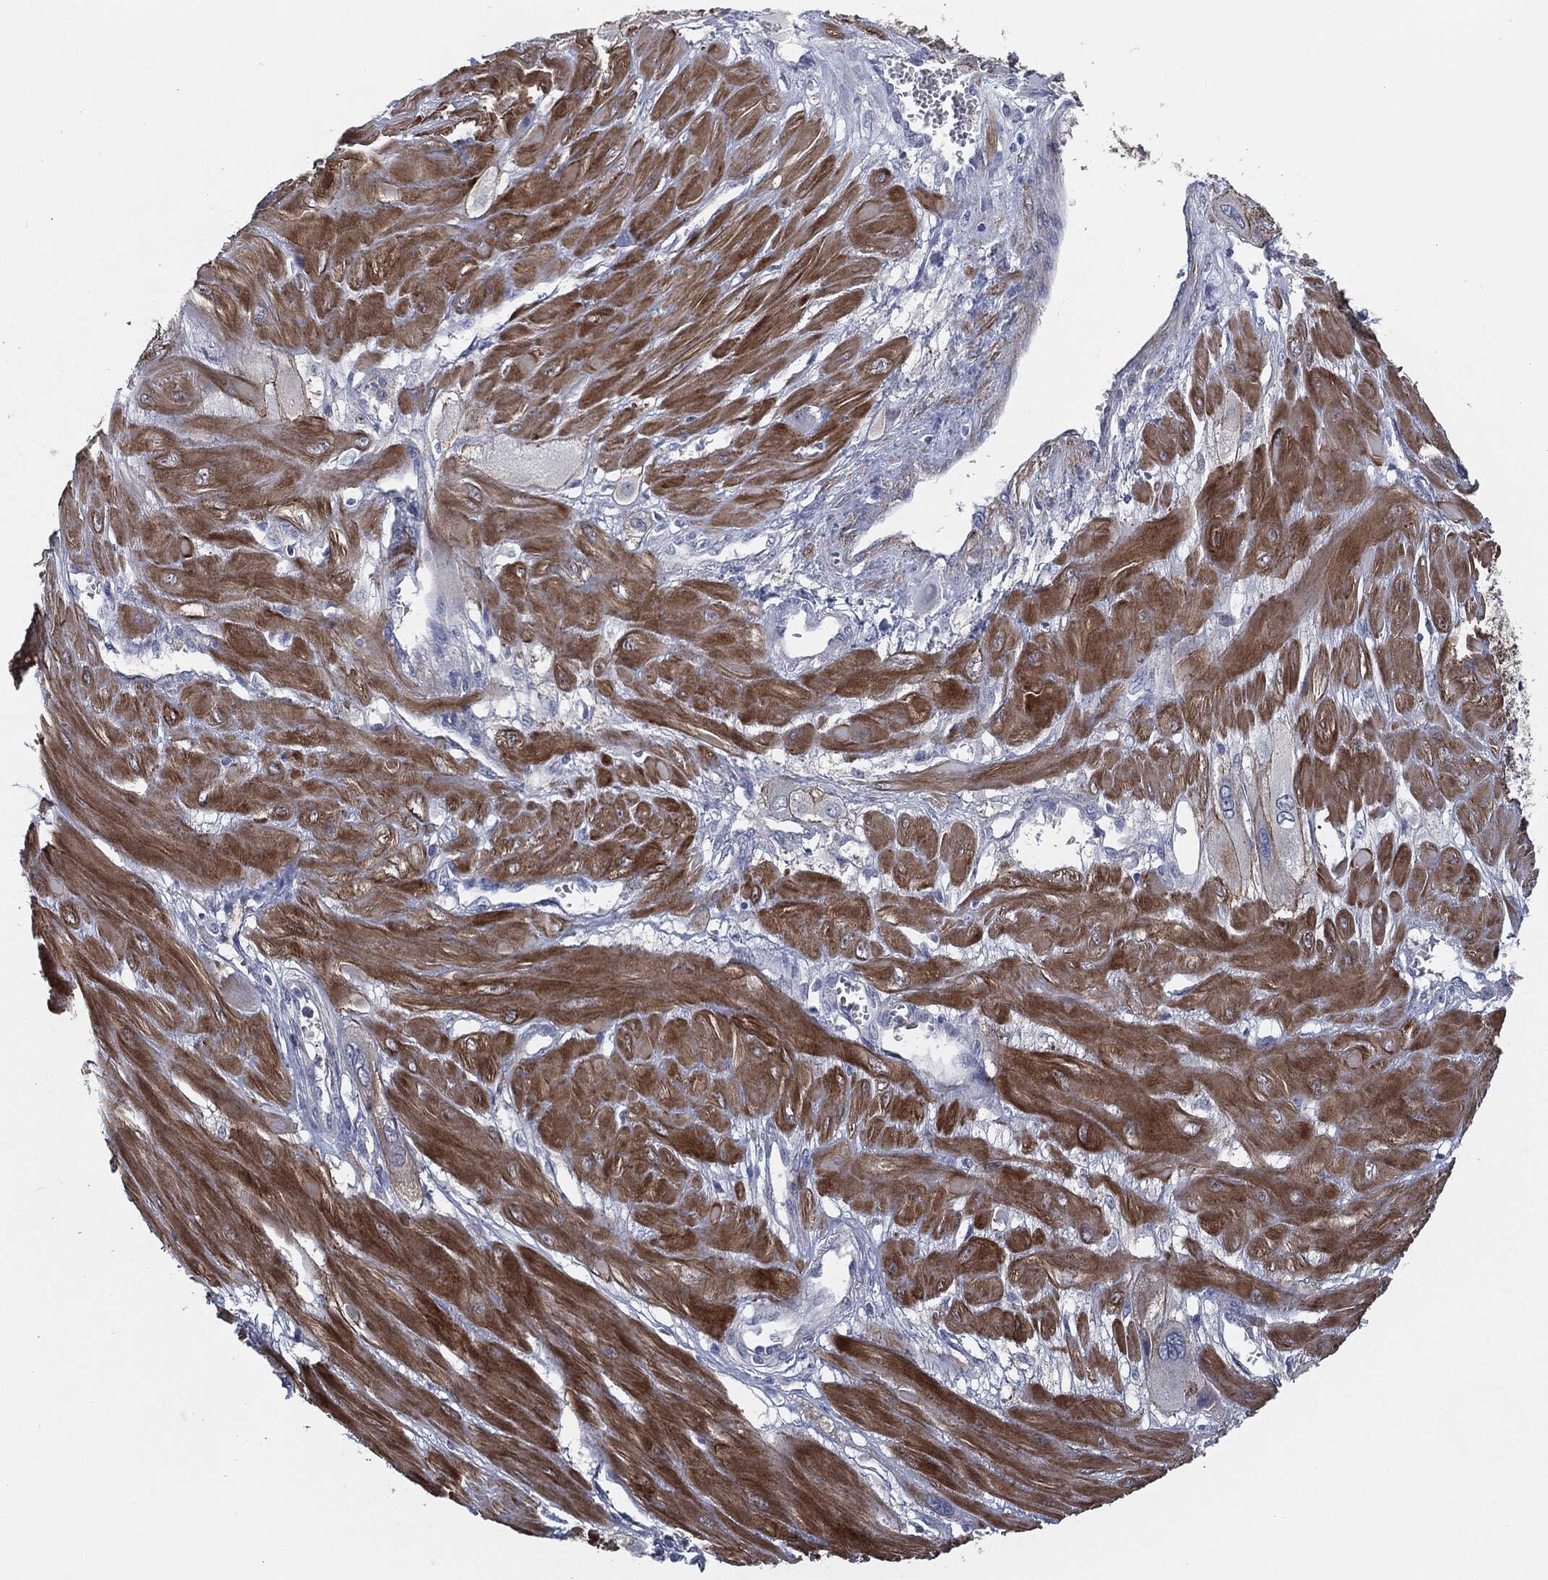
{"staining": {"intensity": "moderate", "quantity": ">75%", "location": "cytoplasmic/membranous"}, "tissue": "cervical cancer", "cell_type": "Tumor cells", "image_type": "cancer", "snomed": [{"axis": "morphology", "description": "Squamous cell carcinoma, NOS"}, {"axis": "topography", "description": "Cervix"}], "caption": "Human cervical cancer (squamous cell carcinoma) stained with a protein marker demonstrates moderate staining in tumor cells.", "gene": "SVIL", "patient": {"sex": "female", "age": 34}}